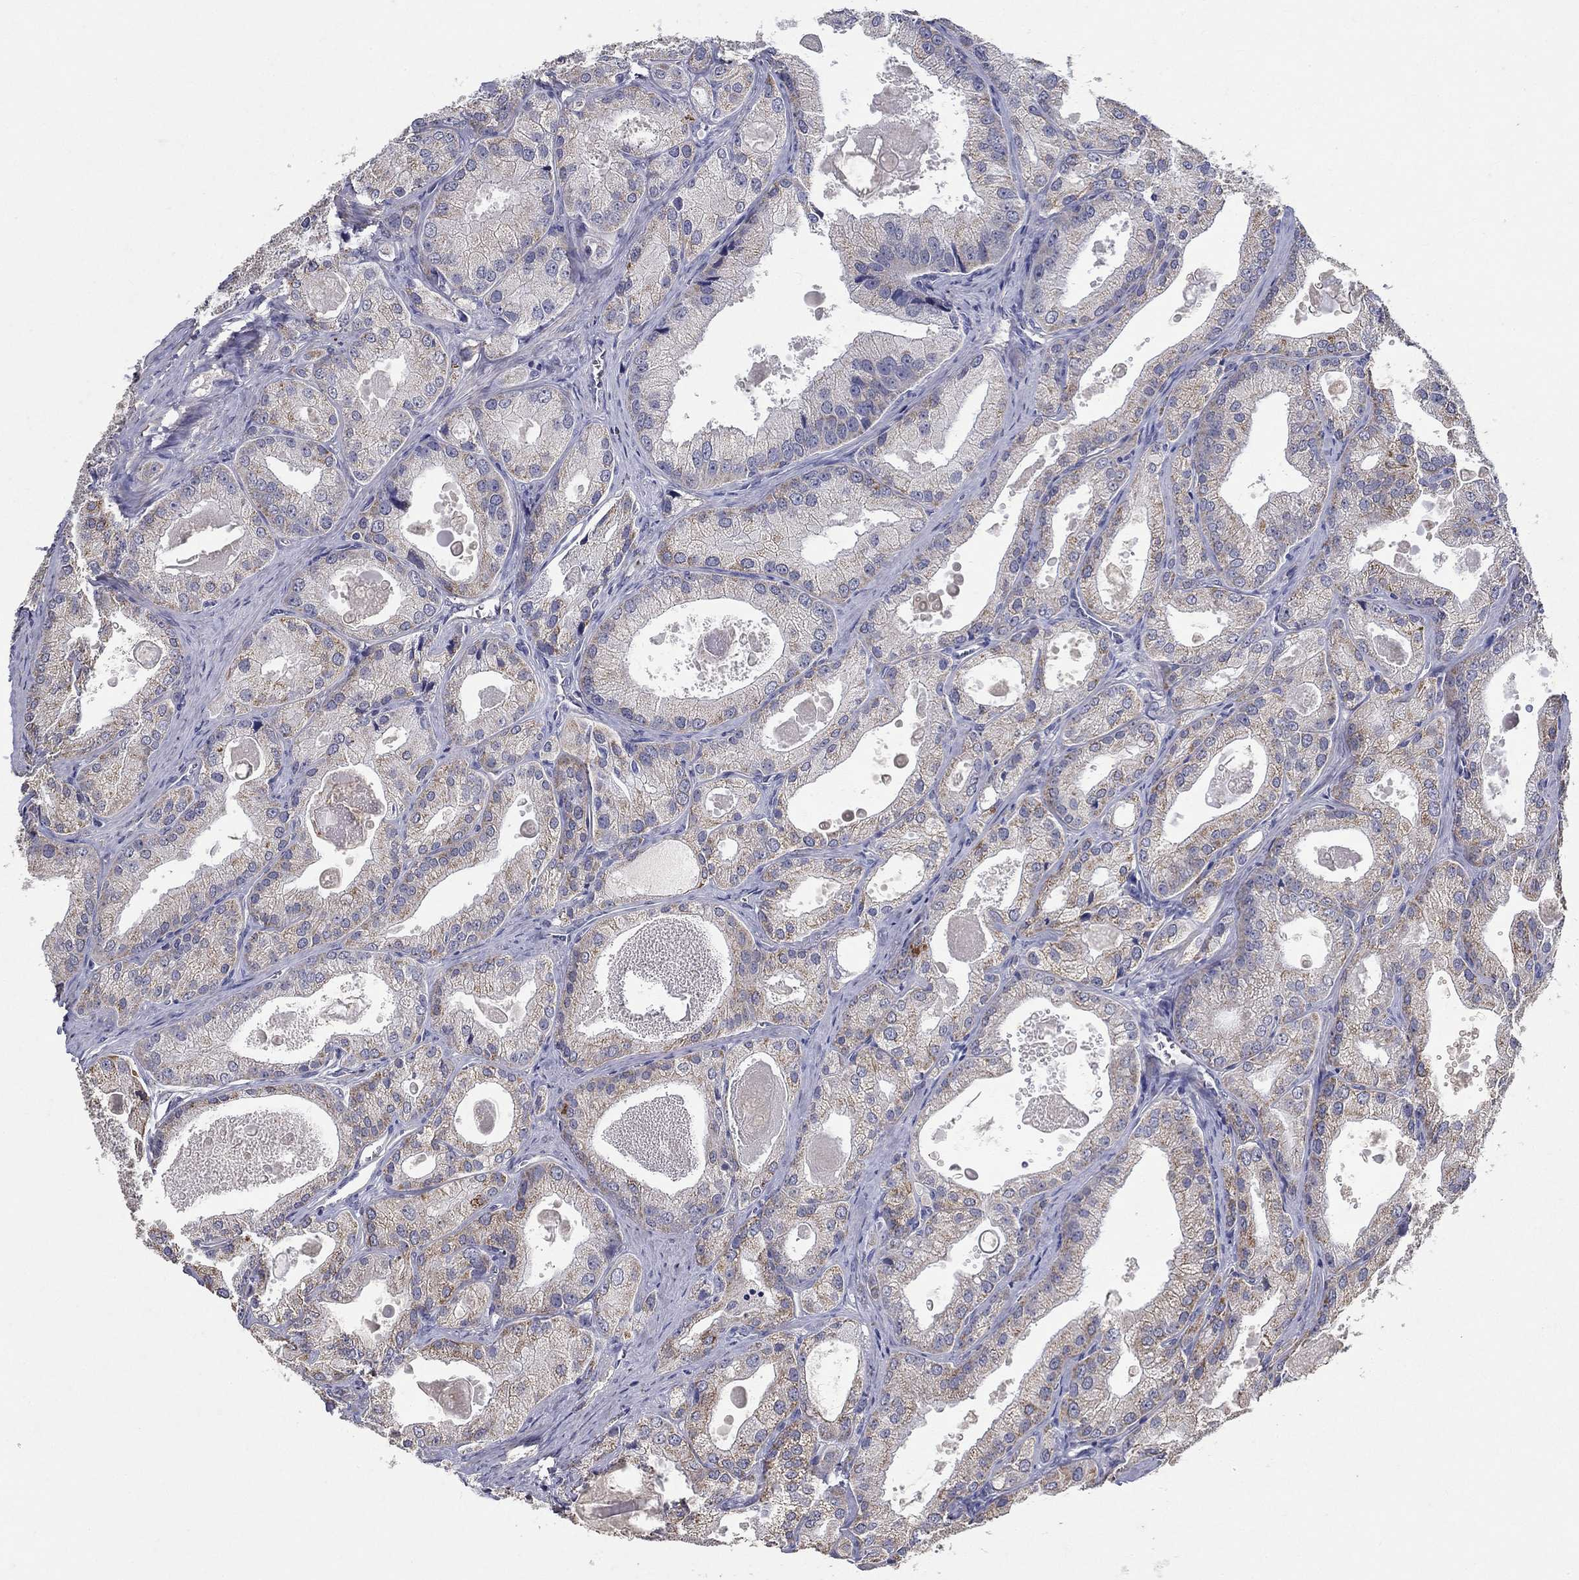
{"staining": {"intensity": "moderate", "quantity": "25%-75%", "location": "cytoplasmic/membranous"}, "tissue": "prostate cancer", "cell_type": "Tumor cells", "image_type": "cancer", "snomed": [{"axis": "morphology", "description": "Adenocarcinoma, NOS"}, {"axis": "morphology", "description": "Adenocarcinoma, High grade"}, {"axis": "topography", "description": "Prostate"}], "caption": "Prostate cancer (high-grade adenocarcinoma) stained with a brown dye demonstrates moderate cytoplasmic/membranous positive staining in approximately 25%-75% of tumor cells.", "gene": "PROZ", "patient": {"sex": "male", "age": 70}}